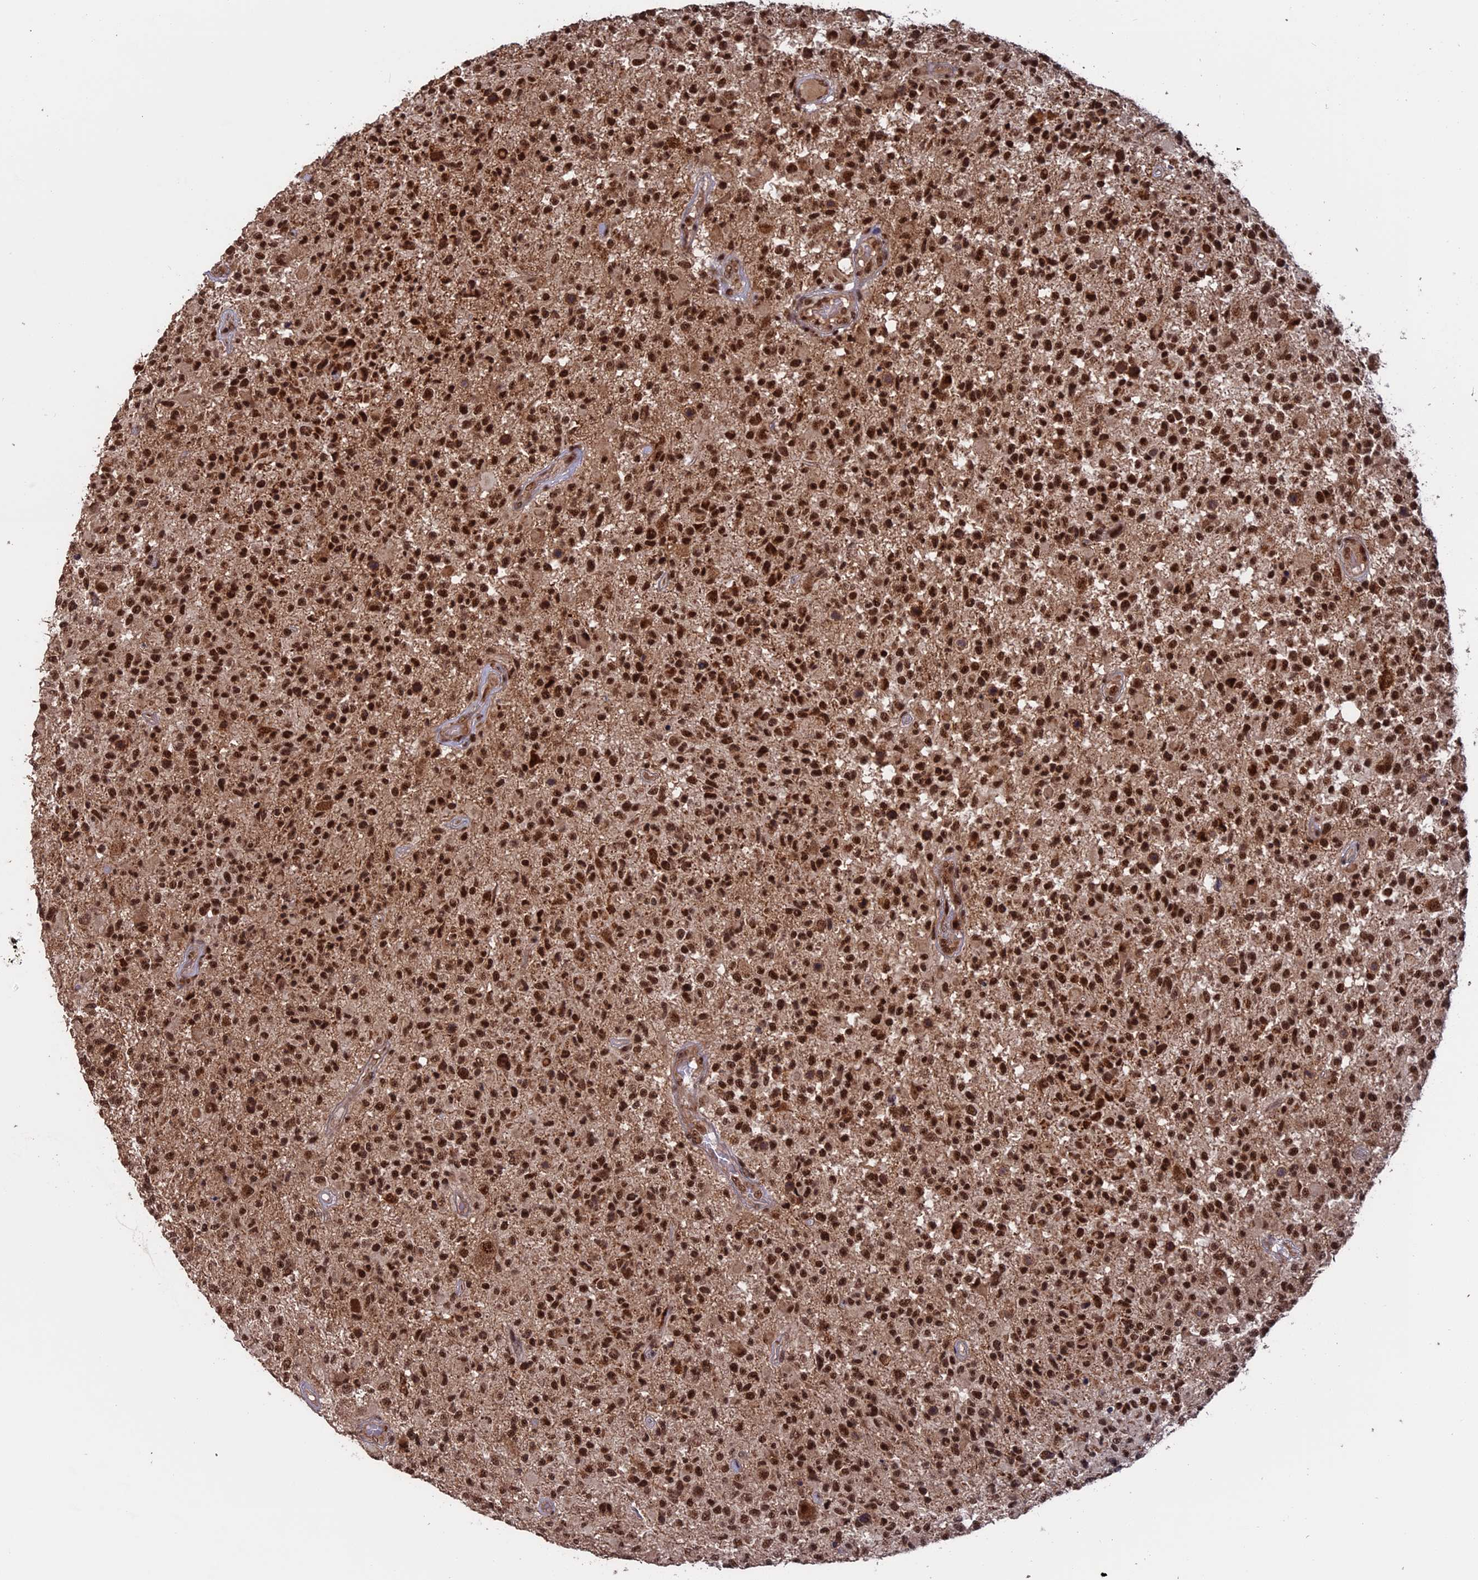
{"staining": {"intensity": "strong", "quantity": ">75%", "location": "nuclear"}, "tissue": "glioma", "cell_type": "Tumor cells", "image_type": "cancer", "snomed": [{"axis": "morphology", "description": "Glioma, malignant, High grade"}, {"axis": "morphology", "description": "Glioblastoma, NOS"}, {"axis": "topography", "description": "Brain"}], "caption": "The photomicrograph exhibits immunohistochemical staining of glioblastoma. There is strong nuclear staining is present in approximately >75% of tumor cells.", "gene": "CACTIN", "patient": {"sex": "male", "age": 60}}